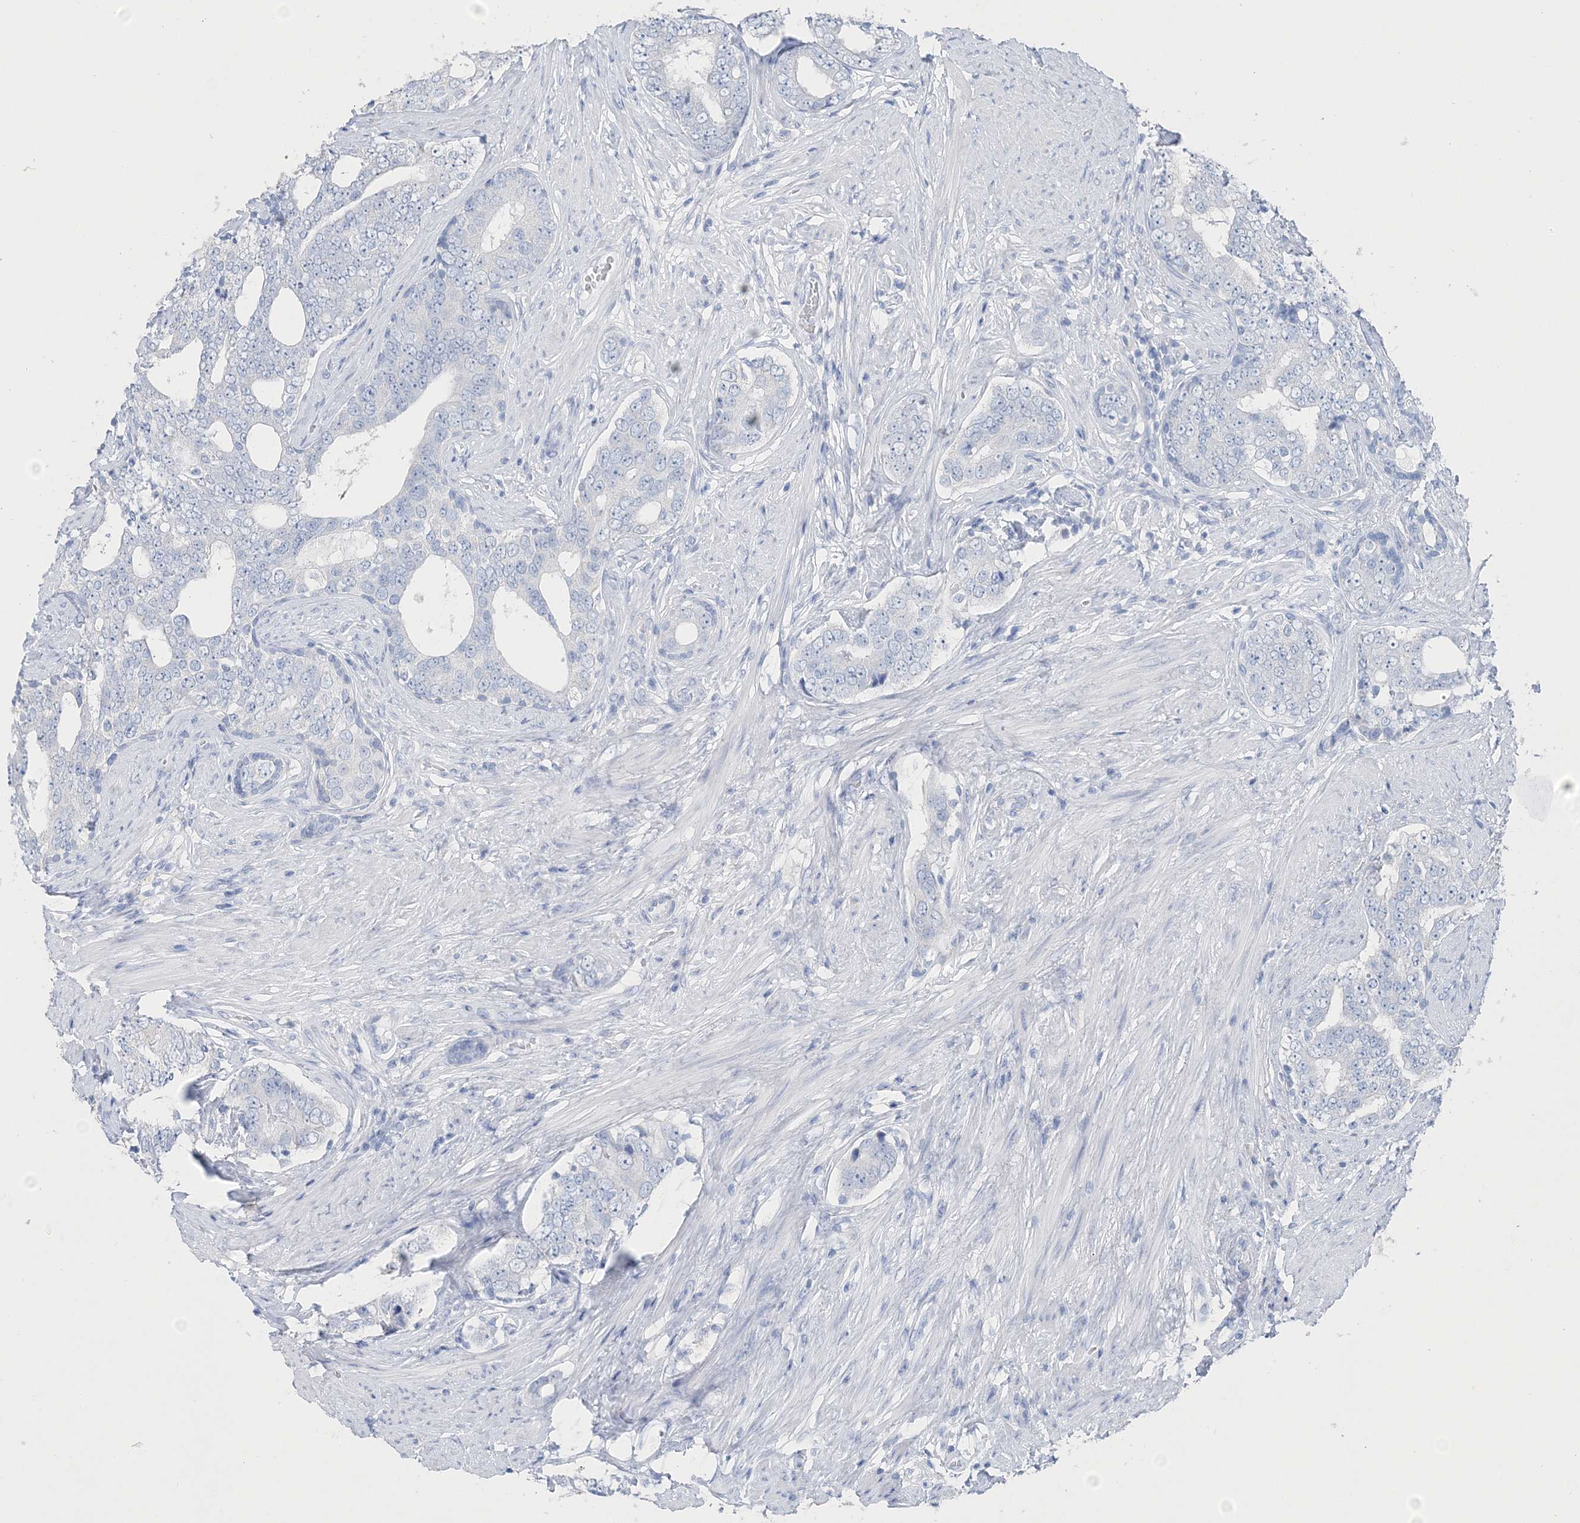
{"staining": {"intensity": "negative", "quantity": "none", "location": "none"}, "tissue": "prostate cancer", "cell_type": "Tumor cells", "image_type": "cancer", "snomed": [{"axis": "morphology", "description": "Adenocarcinoma, High grade"}, {"axis": "topography", "description": "Prostate"}], "caption": "Protein analysis of adenocarcinoma (high-grade) (prostate) demonstrates no significant expression in tumor cells.", "gene": "TSPYL6", "patient": {"sex": "male", "age": 56}}